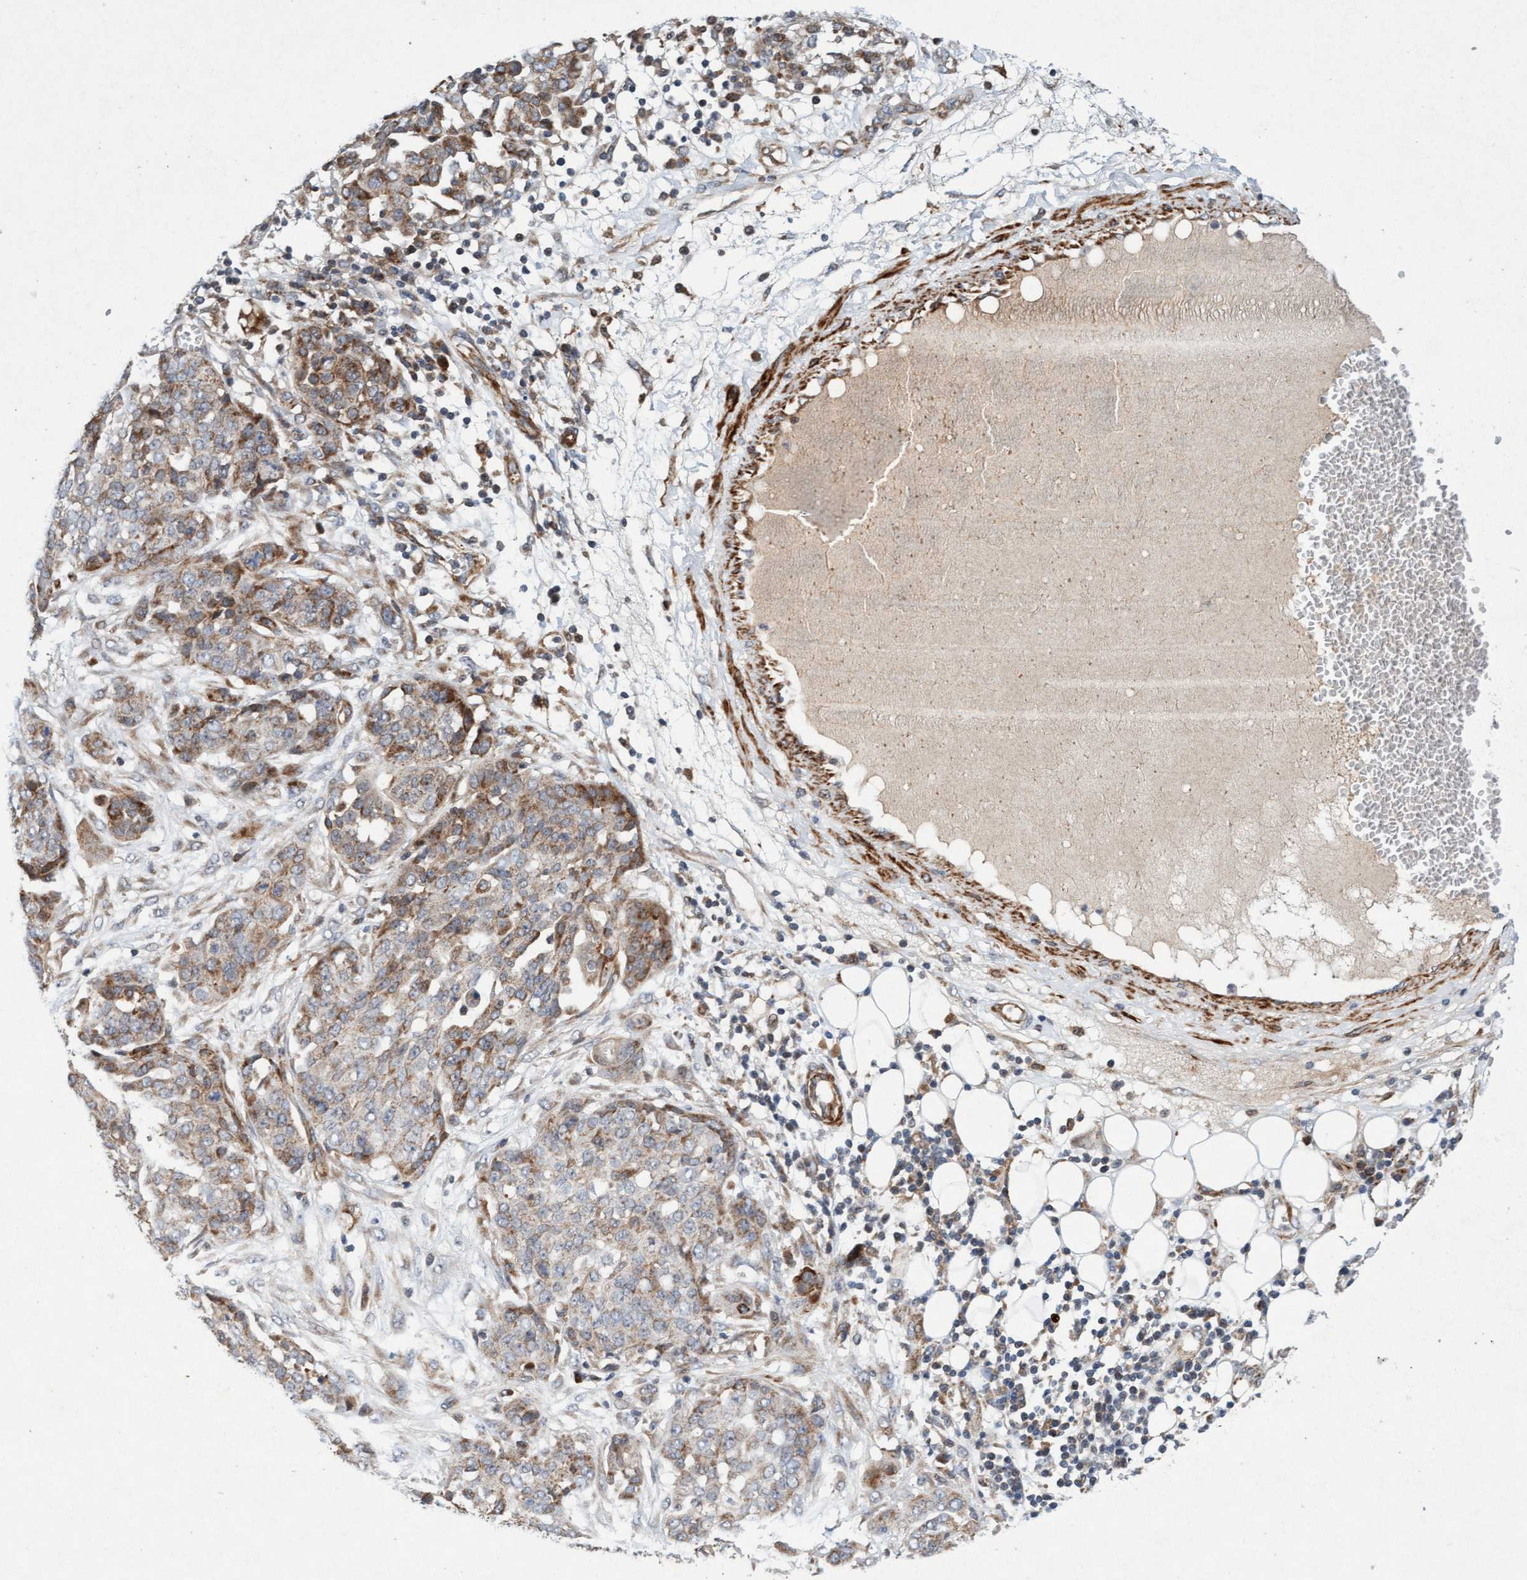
{"staining": {"intensity": "moderate", "quantity": "25%-75%", "location": "cytoplasmic/membranous"}, "tissue": "ovarian cancer", "cell_type": "Tumor cells", "image_type": "cancer", "snomed": [{"axis": "morphology", "description": "Cystadenocarcinoma, serous, NOS"}, {"axis": "topography", "description": "Soft tissue"}, {"axis": "topography", "description": "Ovary"}], "caption": "Ovarian serous cystadenocarcinoma was stained to show a protein in brown. There is medium levels of moderate cytoplasmic/membranous staining in about 25%-75% of tumor cells.", "gene": "TMEM70", "patient": {"sex": "female", "age": 57}}